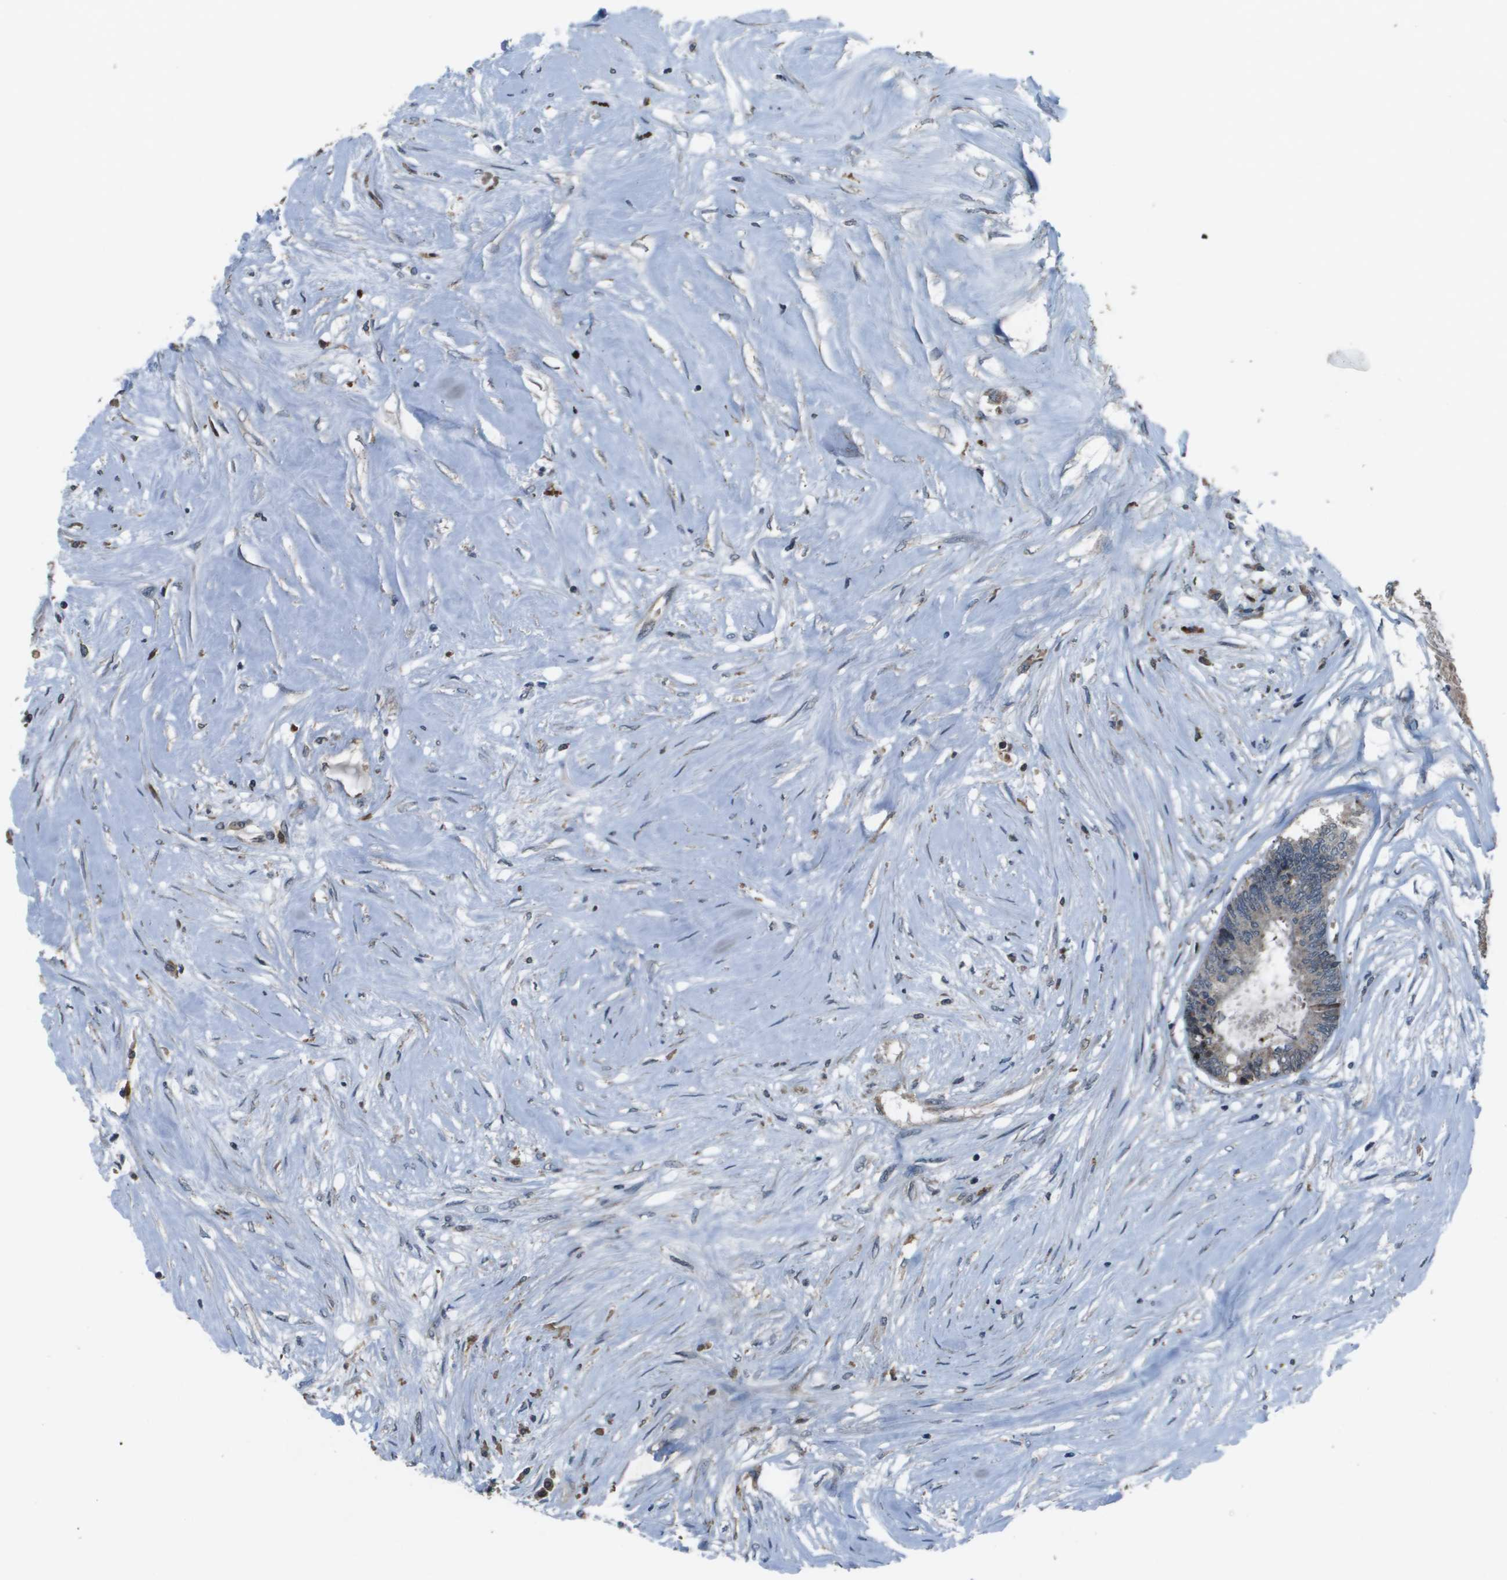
{"staining": {"intensity": "negative", "quantity": "none", "location": "none"}, "tissue": "colorectal cancer", "cell_type": "Tumor cells", "image_type": "cancer", "snomed": [{"axis": "morphology", "description": "Adenocarcinoma, NOS"}, {"axis": "topography", "description": "Rectum"}], "caption": "High power microscopy histopathology image of an immunohistochemistry image of adenocarcinoma (colorectal), revealing no significant staining in tumor cells.", "gene": "GOSR2", "patient": {"sex": "male", "age": 63}}